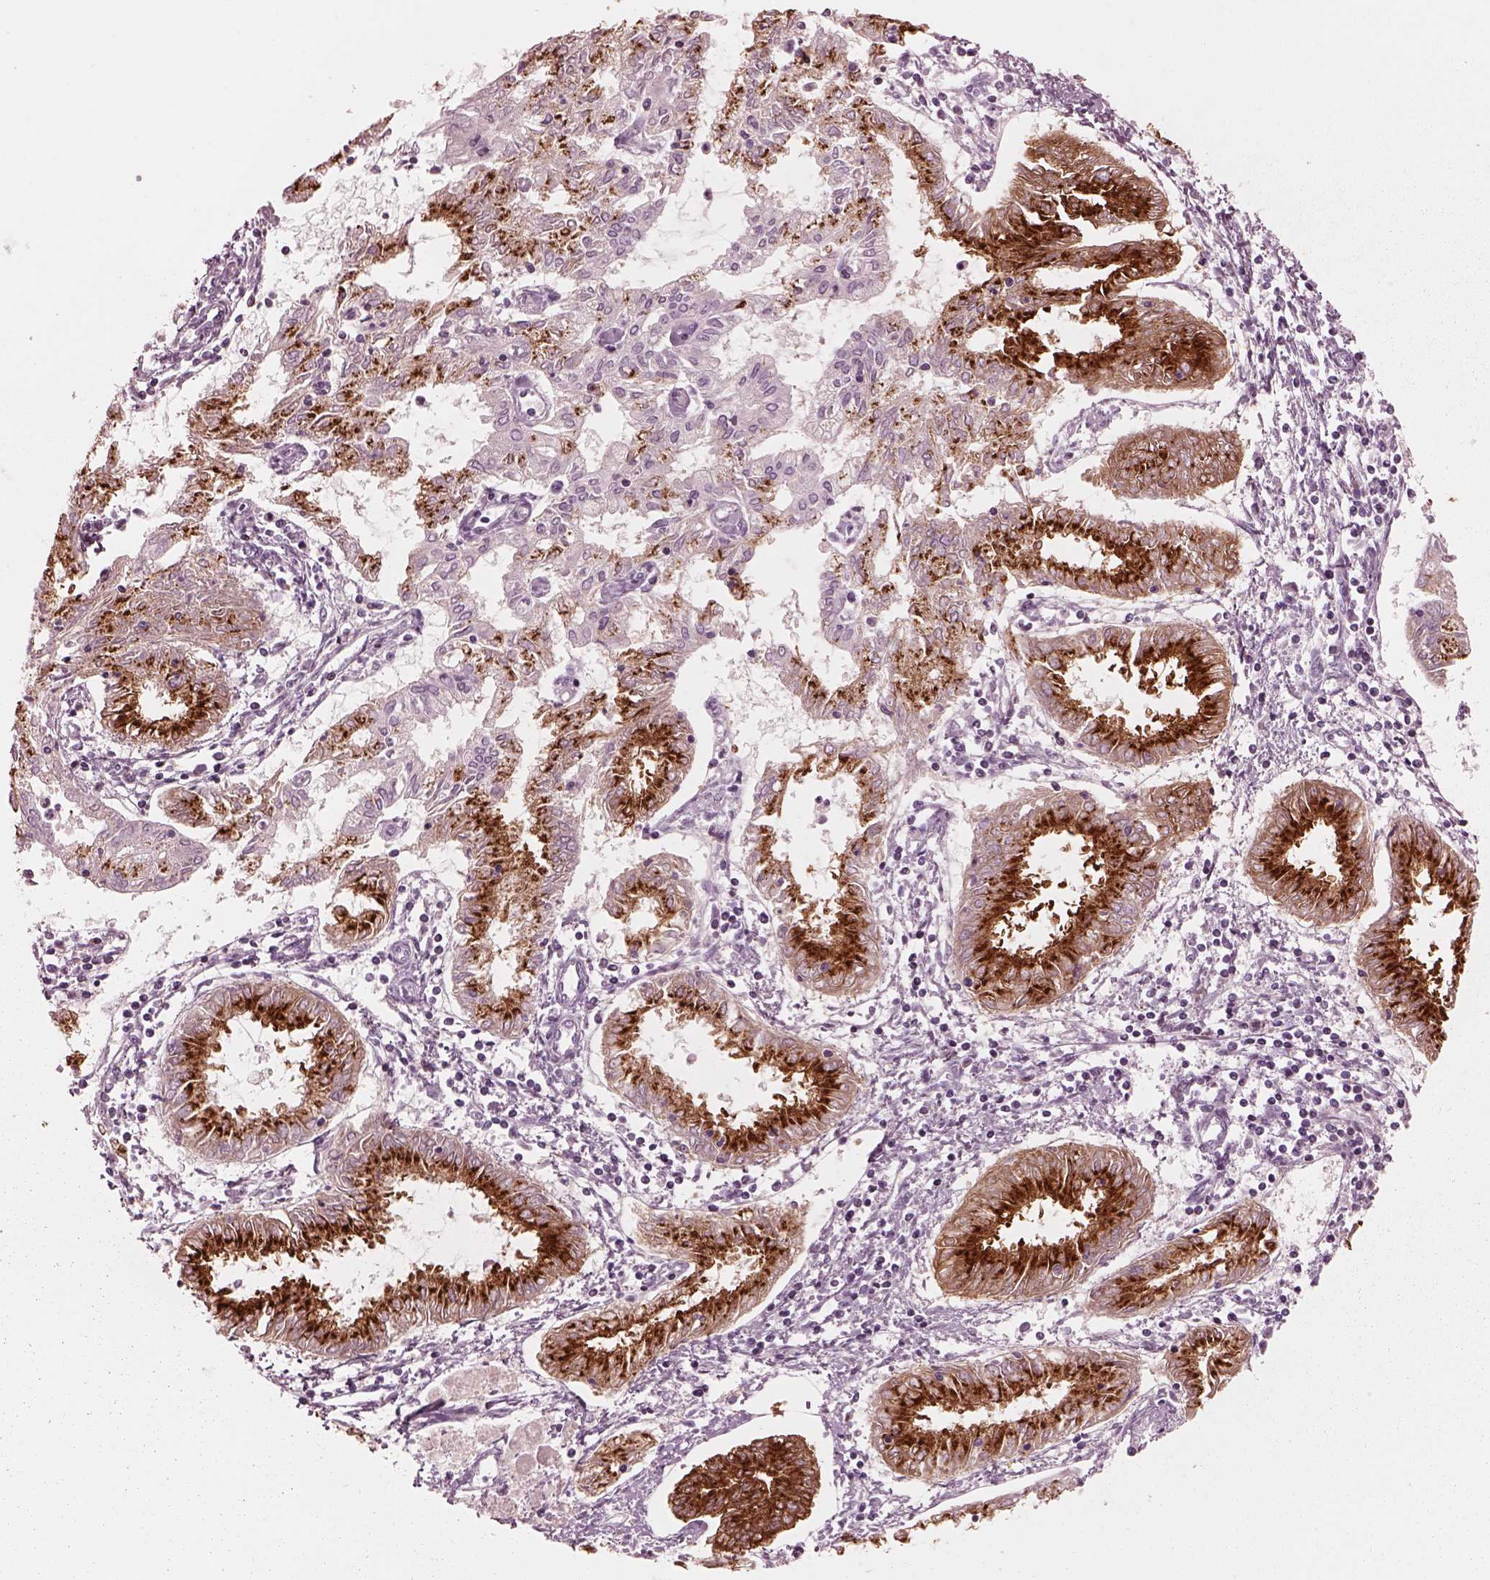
{"staining": {"intensity": "strong", "quantity": "25%-75%", "location": "cytoplasmic/membranous"}, "tissue": "endometrial cancer", "cell_type": "Tumor cells", "image_type": "cancer", "snomed": [{"axis": "morphology", "description": "Adenocarcinoma, NOS"}, {"axis": "topography", "description": "Endometrium"}], "caption": "Tumor cells exhibit high levels of strong cytoplasmic/membranous expression in about 25%-75% of cells in human adenocarcinoma (endometrial).", "gene": "ELAPOR1", "patient": {"sex": "female", "age": 68}}